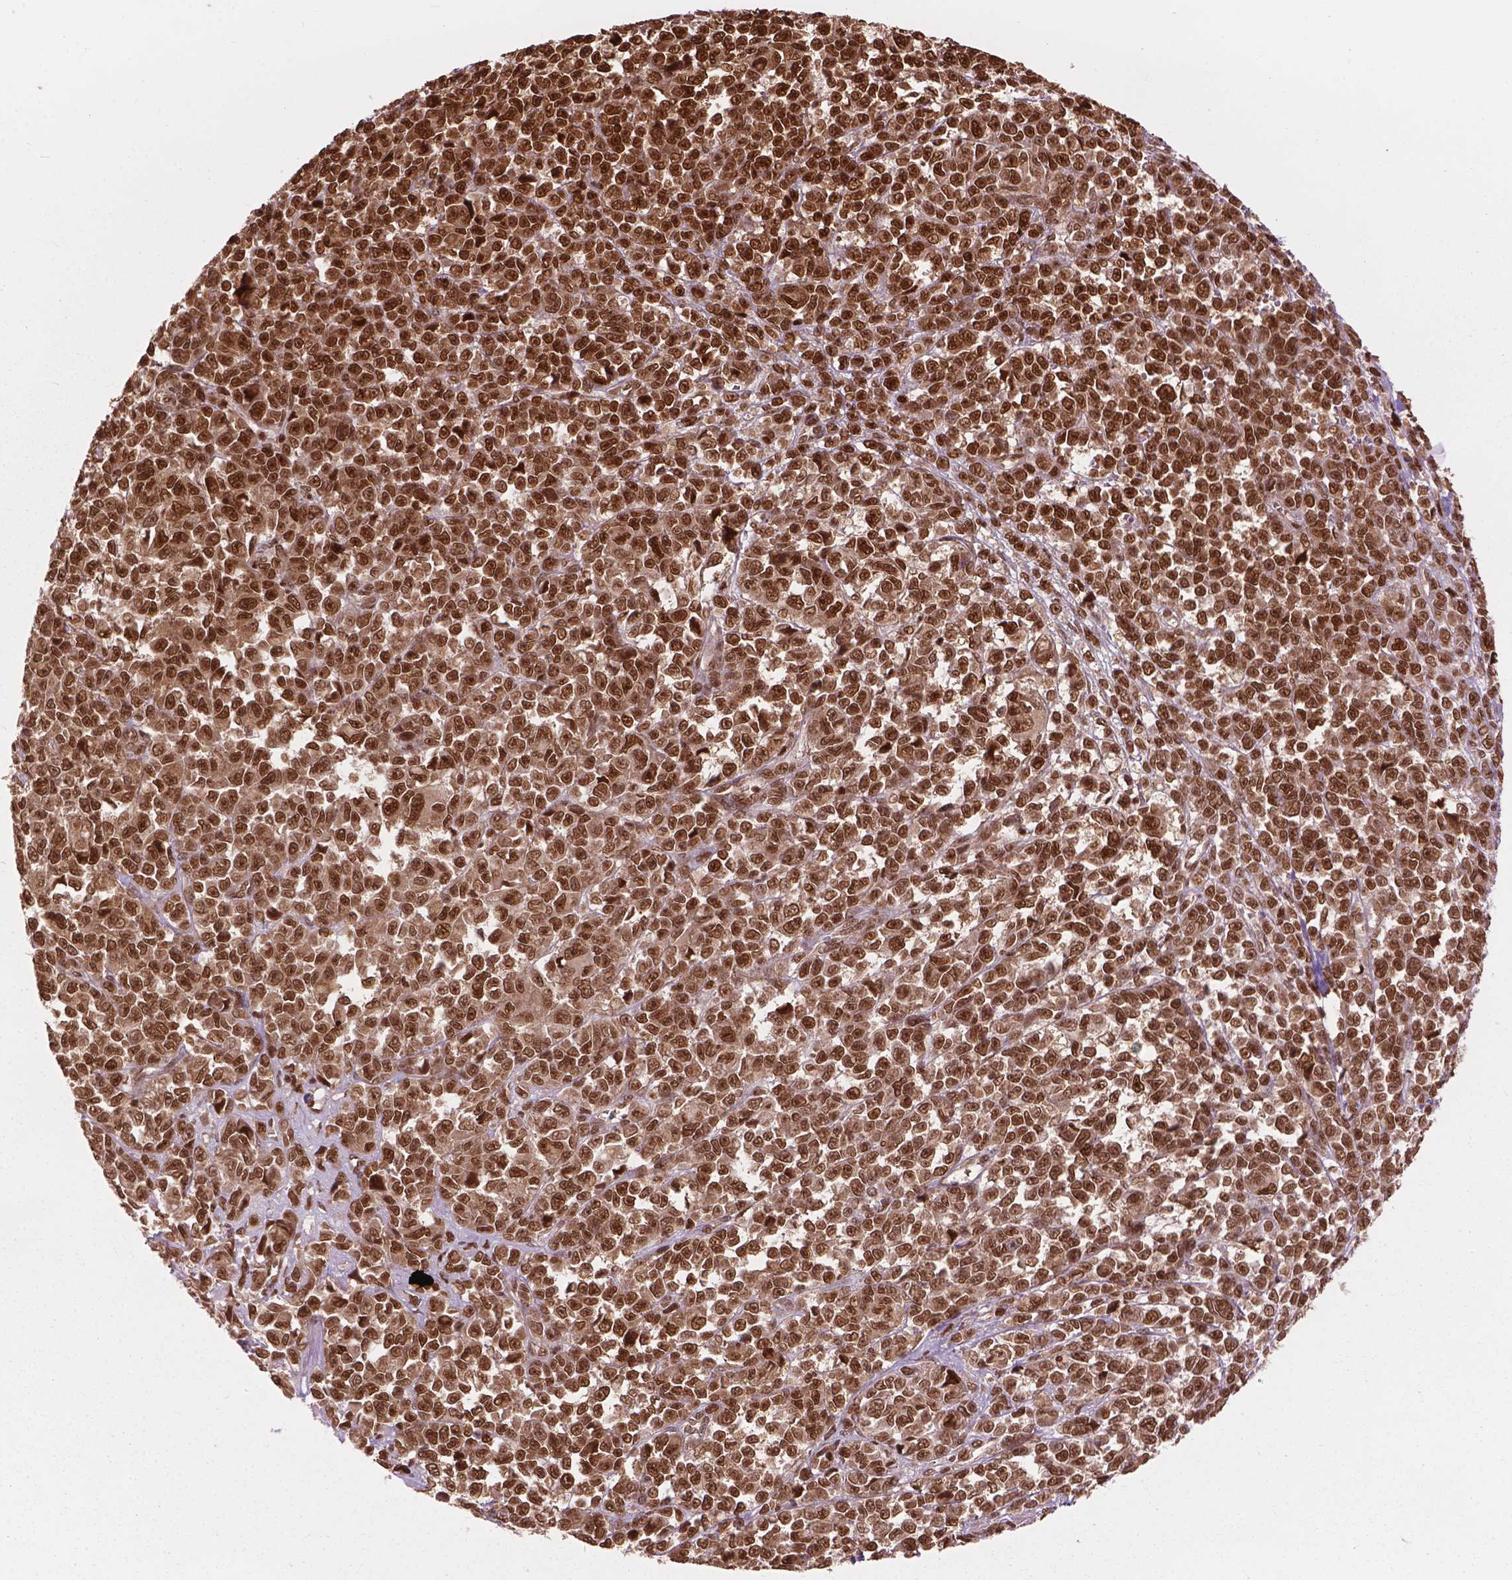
{"staining": {"intensity": "moderate", "quantity": ">75%", "location": "cytoplasmic/membranous,nuclear"}, "tissue": "melanoma", "cell_type": "Tumor cells", "image_type": "cancer", "snomed": [{"axis": "morphology", "description": "Malignant melanoma, NOS"}, {"axis": "topography", "description": "Skin"}], "caption": "Malignant melanoma stained for a protein (brown) shows moderate cytoplasmic/membranous and nuclear positive positivity in approximately >75% of tumor cells.", "gene": "ANP32B", "patient": {"sex": "female", "age": 95}}